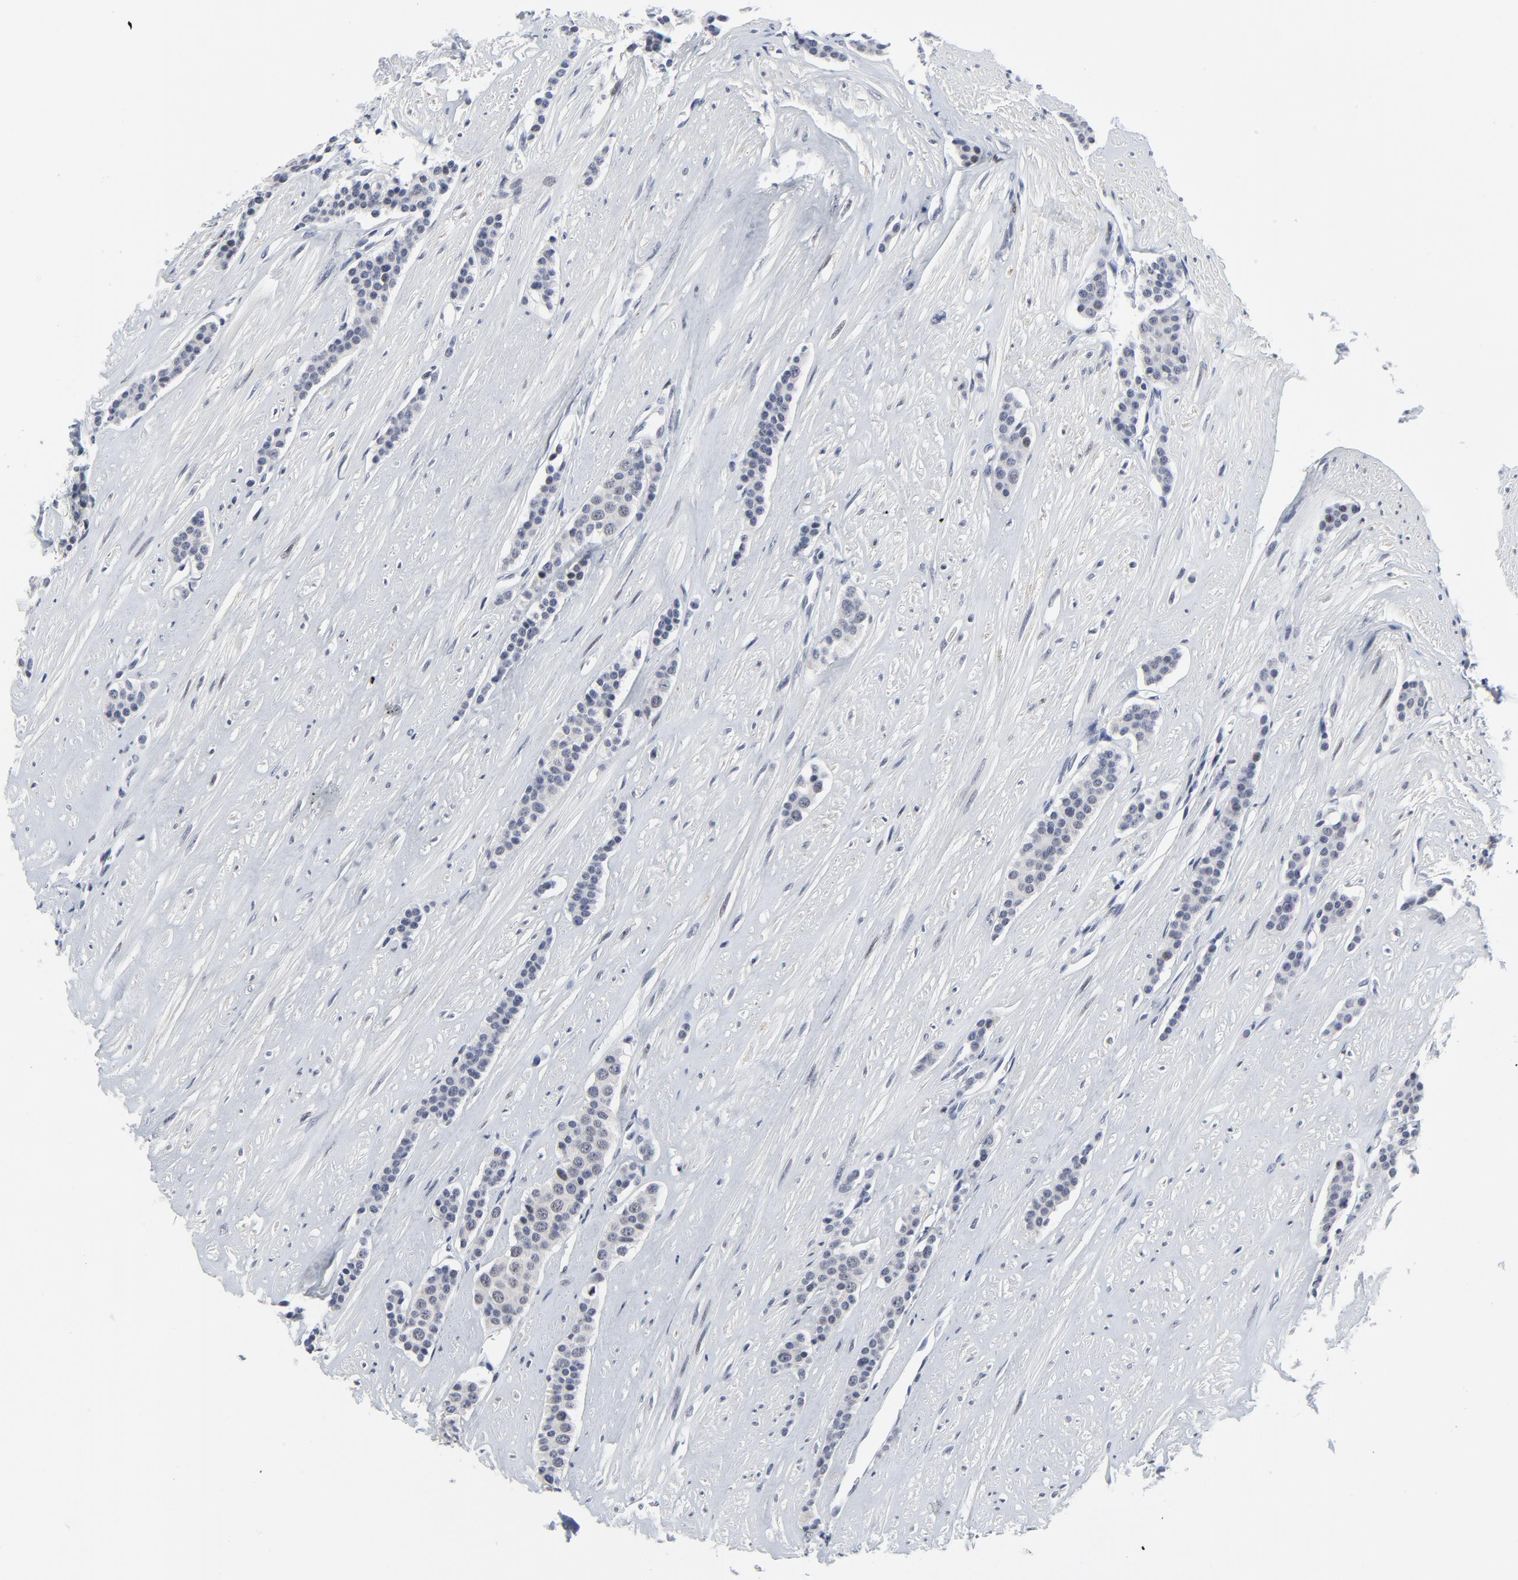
{"staining": {"intensity": "negative", "quantity": "none", "location": "none"}, "tissue": "carcinoid", "cell_type": "Tumor cells", "image_type": "cancer", "snomed": [{"axis": "morphology", "description": "Carcinoid, malignant, NOS"}, {"axis": "topography", "description": "Small intestine"}], "caption": "Protein analysis of carcinoid (malignant) exhibits no significant positivity in tumor cells.", "gene": "ZNF589", "patient": {"sex": "male", "age": 60}}